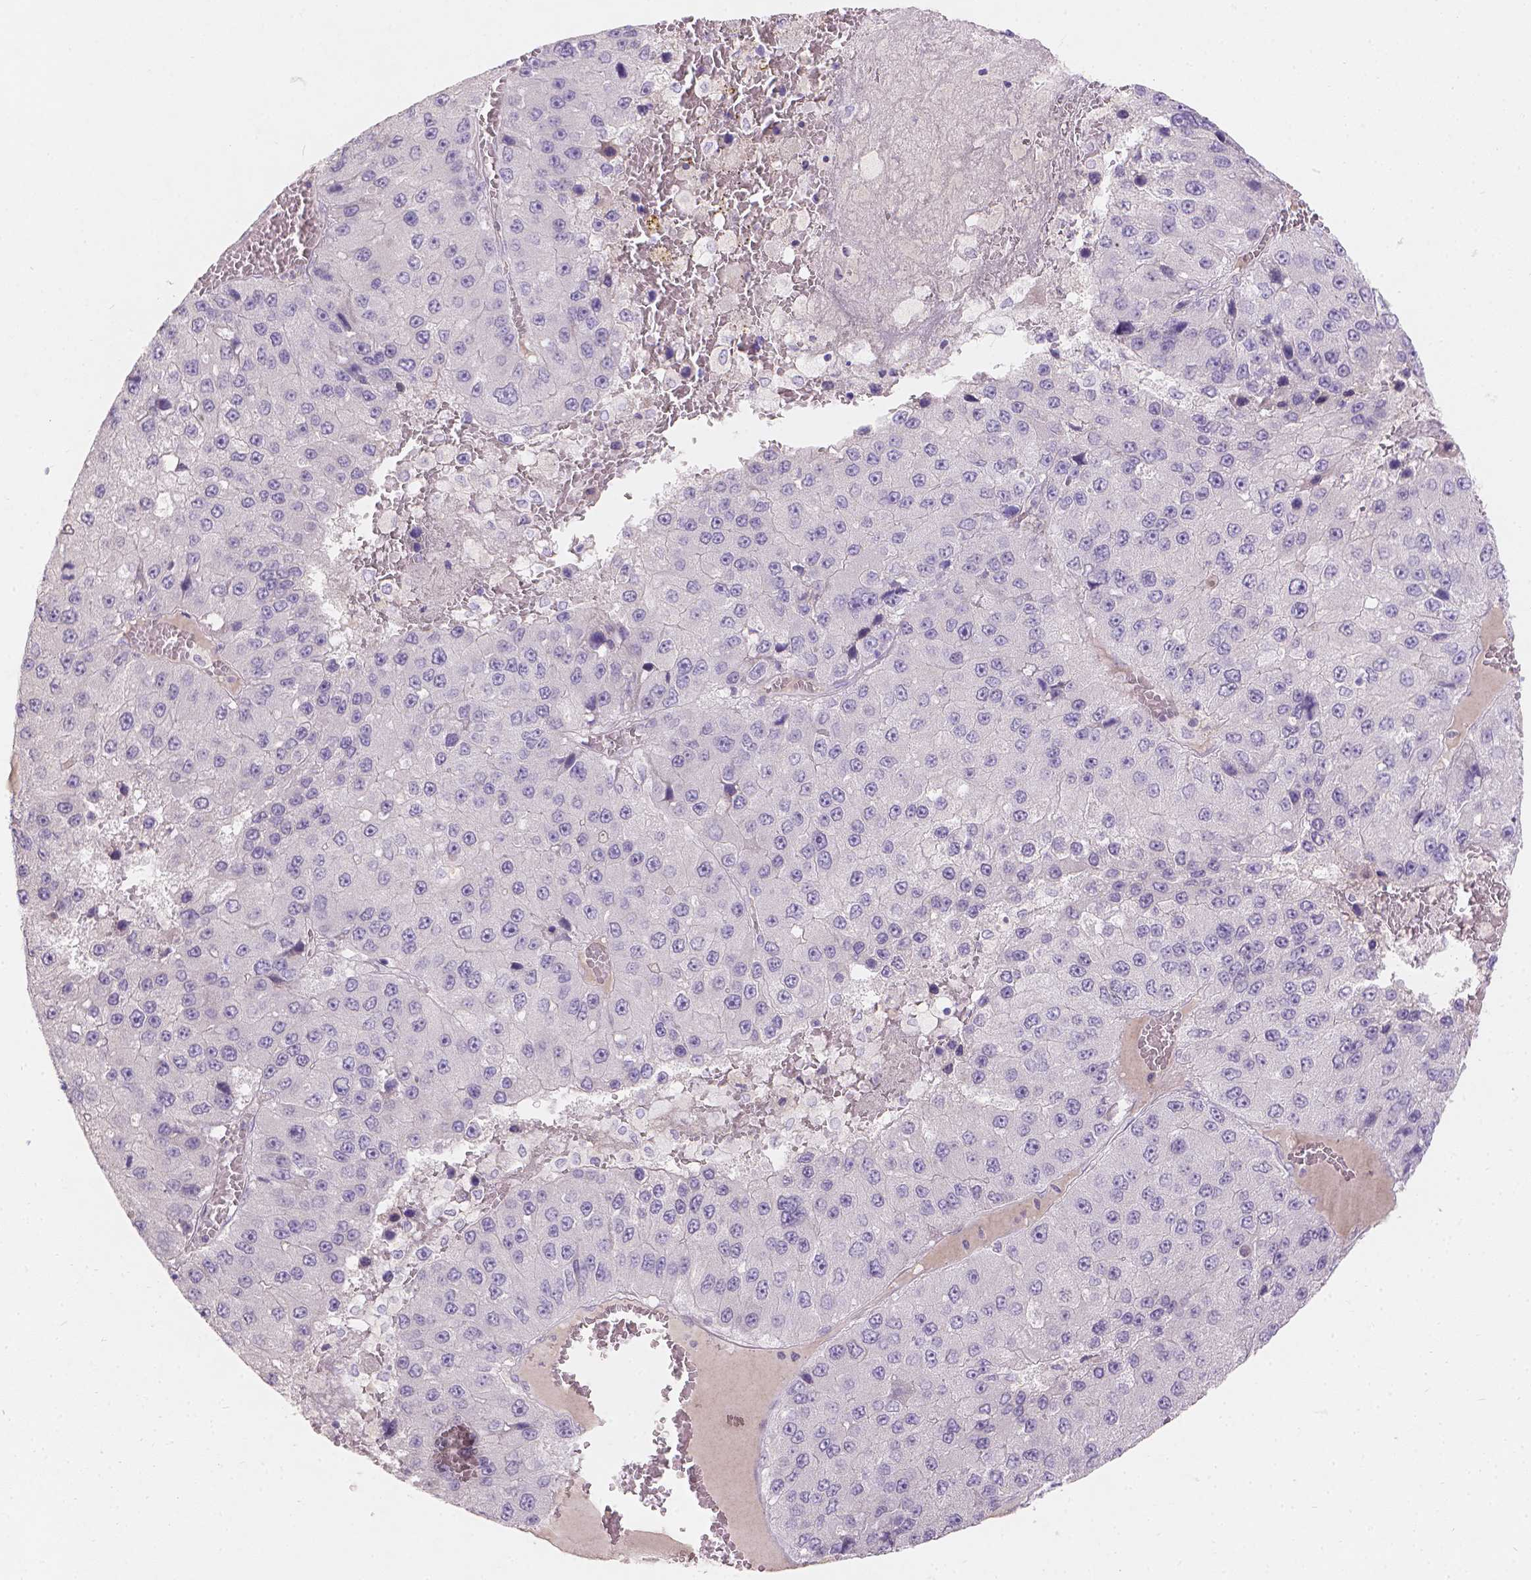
{"staining": {"intensity": "negative", "quantity": "none", "location": "none"}, "tissue": "liver cancer", "cell_type": "Tumor cells", "image_type": "cancer", "snomed": [{"axis": "morphology", "description": "Carcinoma, Hepatocellular, NOS"}, {"axis": "topography", "description": "Liver"}], "caption": "DAB (3,3'-diaminobenzidine) immunohistochemical staining of human liver cancer (hepatocellular carcinoma) displays no significant expression in tumor cells.", "gene": "DCAF4L1", "patient": {"sex": "female", "age": 73}}